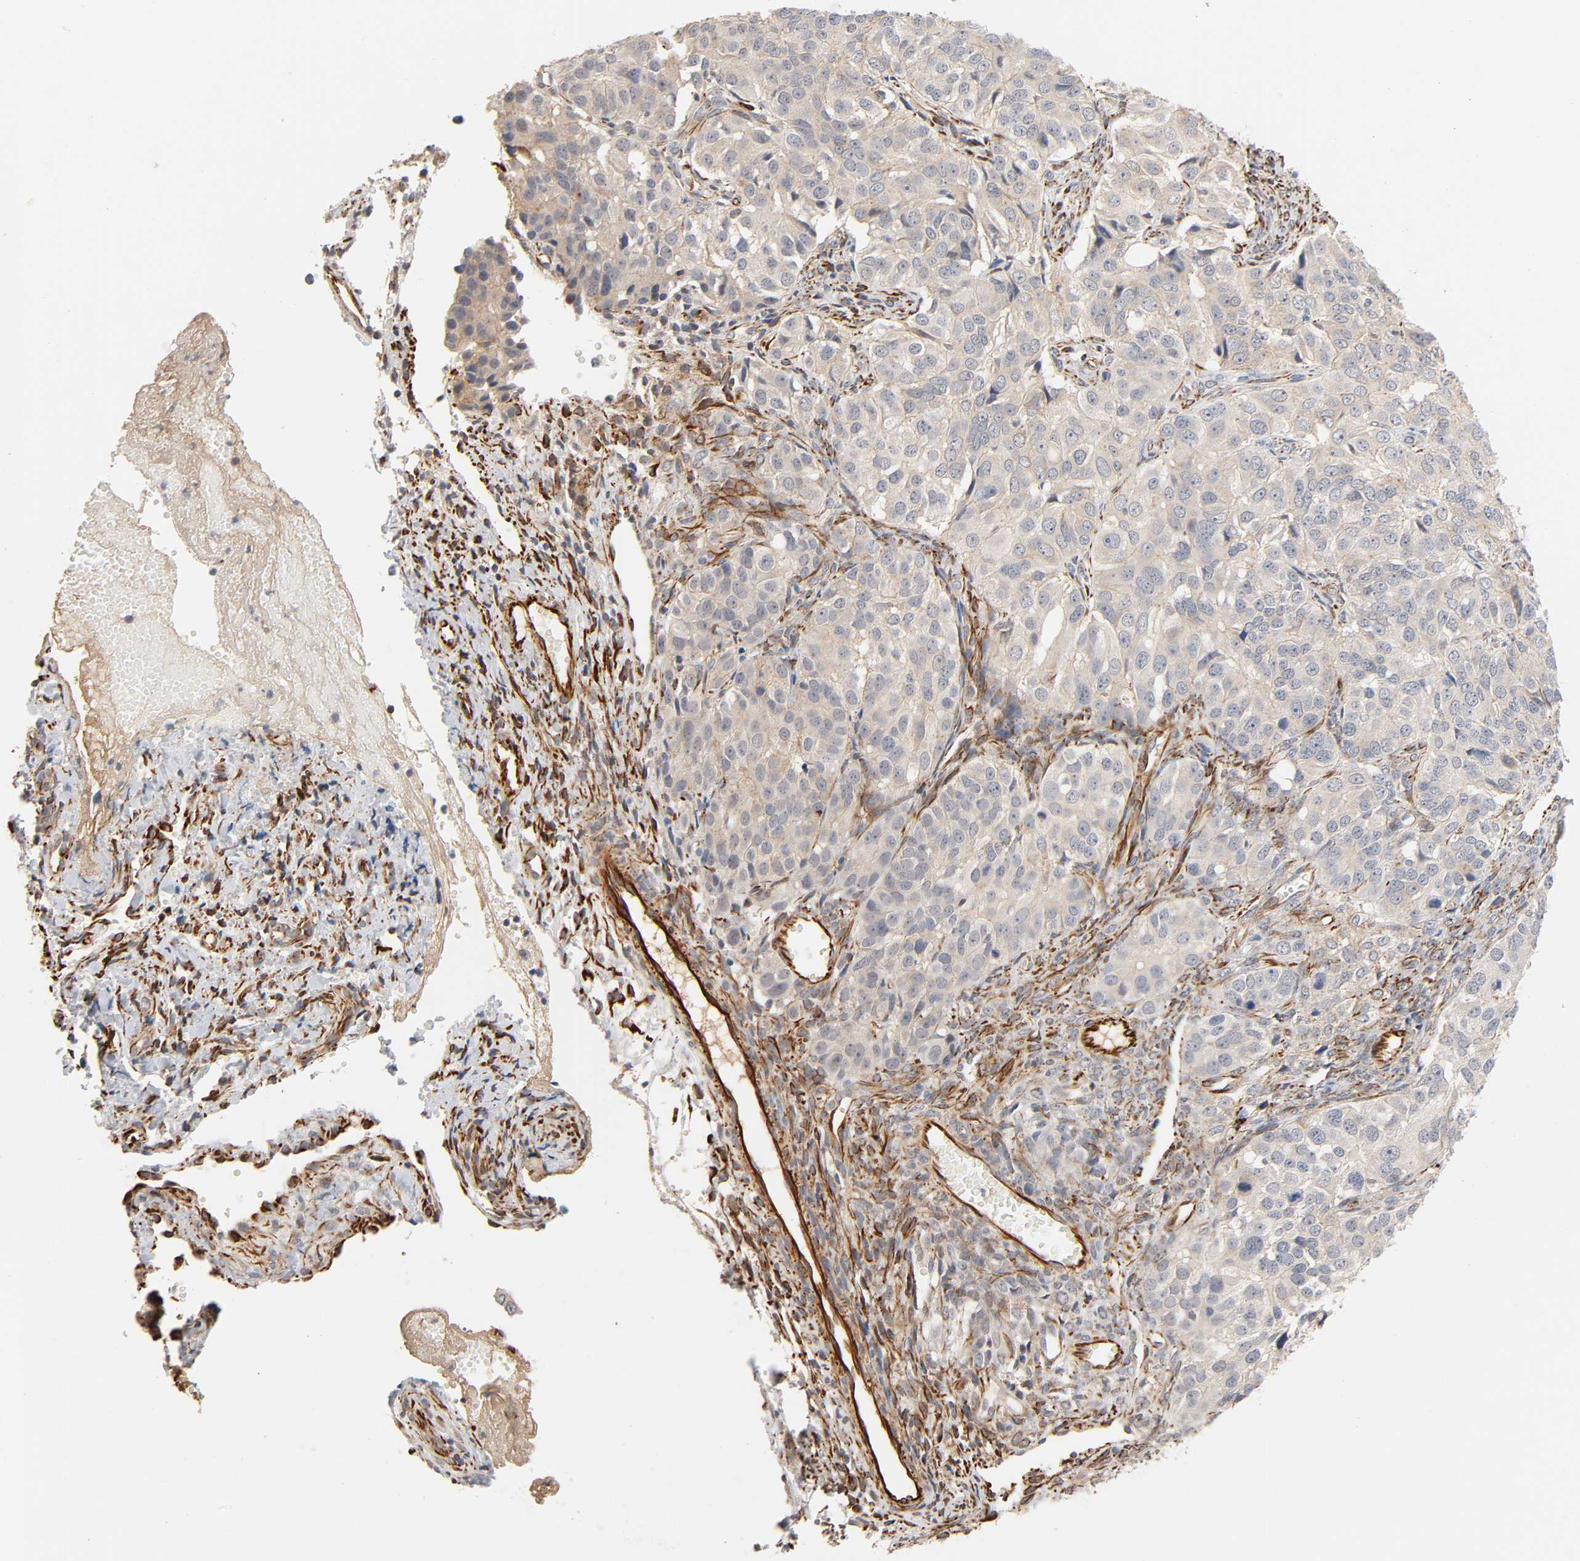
{"staining": {"intensity": "weak", "quantity": ">75%", "location": "cytoplasmic/membranous"}, "tissue": "ovarian cancer", "cell_type": "Tumor cells", "image_type": "cancer", "snomed": [{"axis": "morphology", "description": "Carcinoma, endometroid"}, {"axis": "topography", "description": "Ovary"}], "caption": "IHC image of neoplastic tissue: ovarian cancer (endometroid carcinoma) stained using IHC displays low levels of weak protein expression localized specifically in the cytoplasmic/membranous of tumor cells, appearing as a cytoplasmic/membranous brown color.", "gene": "REEP6", "patient": {"sex": "female", "age": 51}}